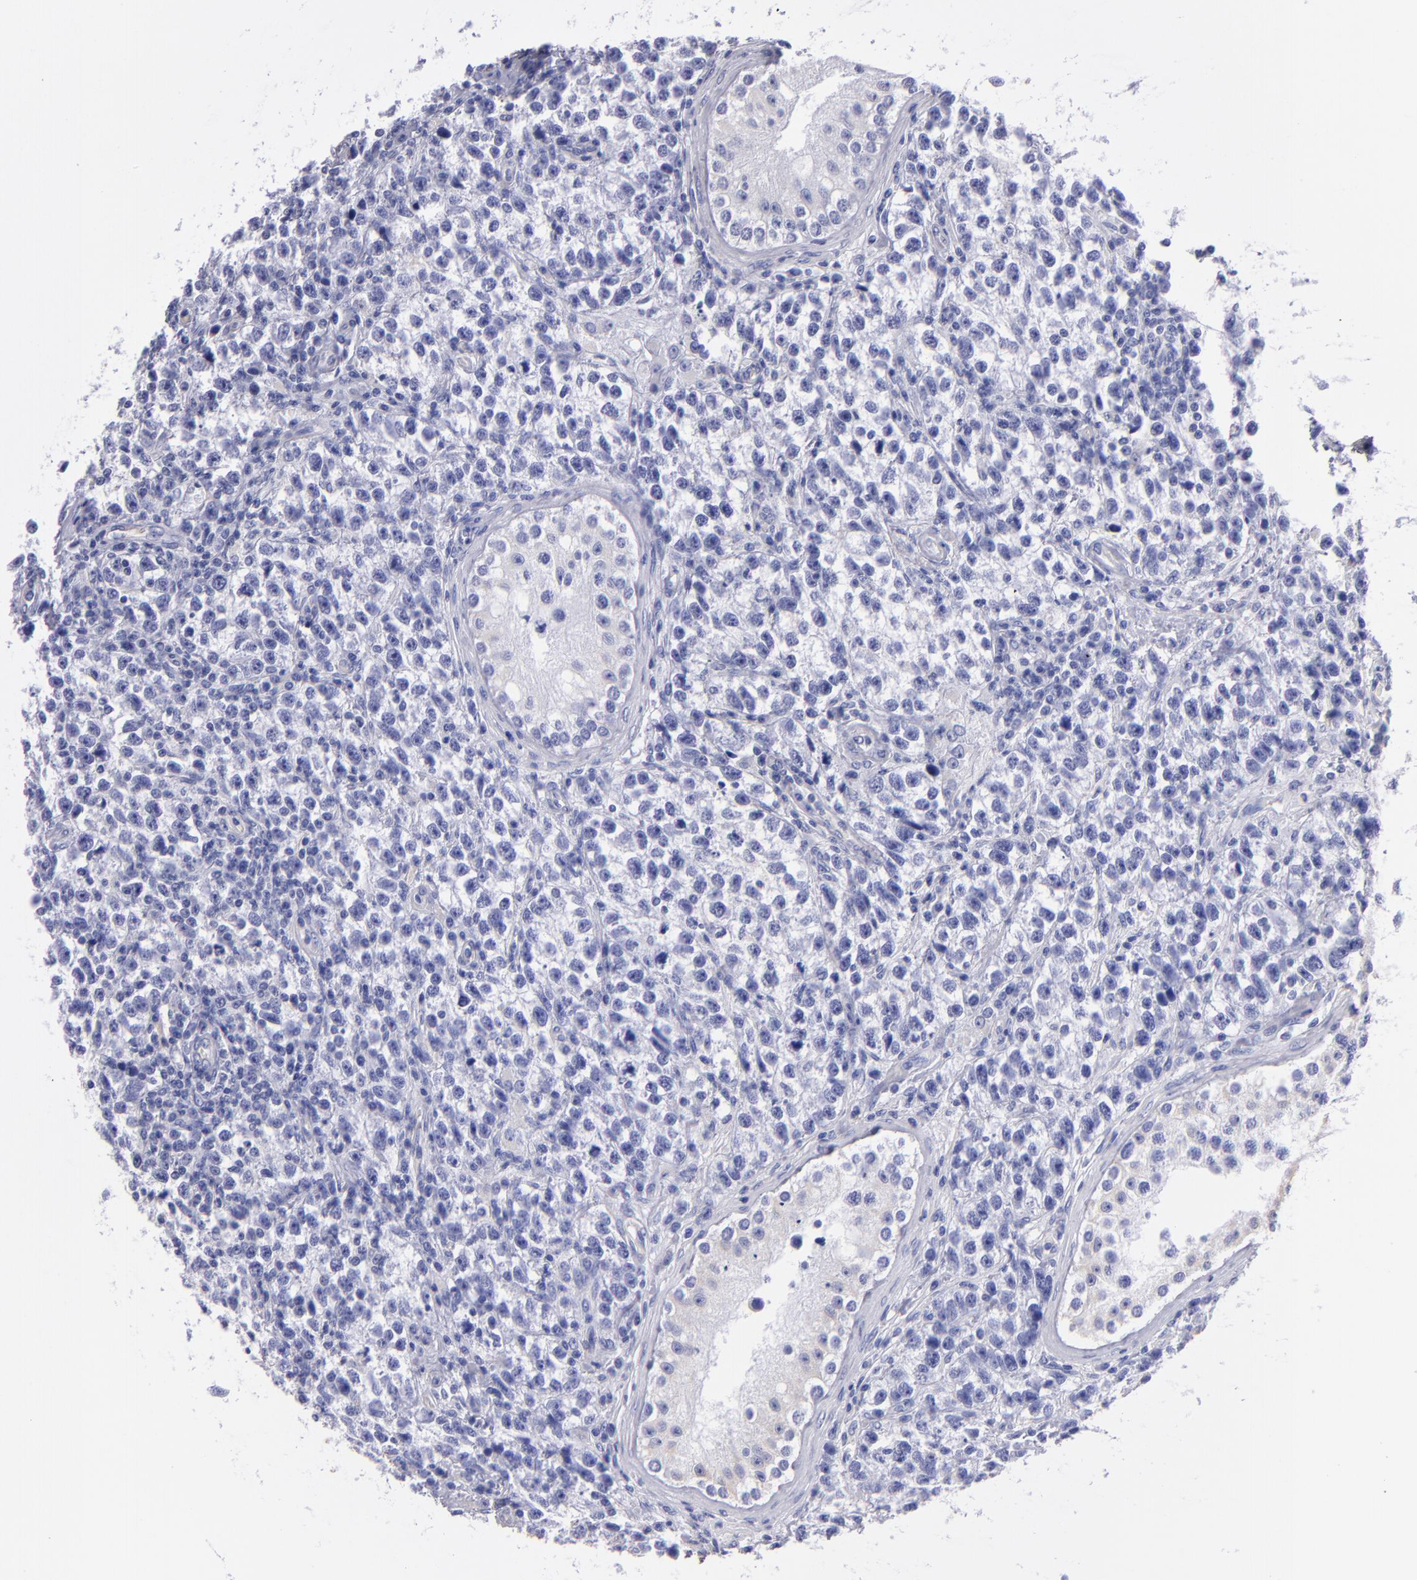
{"staining": {"intensity": "negative", "quantity": "none", "location": "none"}, "tissue": "testis cancer", "cell_type": "Tumor cells", "image_type": "cancer", "snomed": [{"axis": "morphology", "description": "Seminoma, NOS"}, {"axis": "topography", "description": "Testis"}], "caption": "There is no significant staining in tumor cells of testis seminoma.", "gene": "TG", "patient": {"sex": "male", "age": 38}}